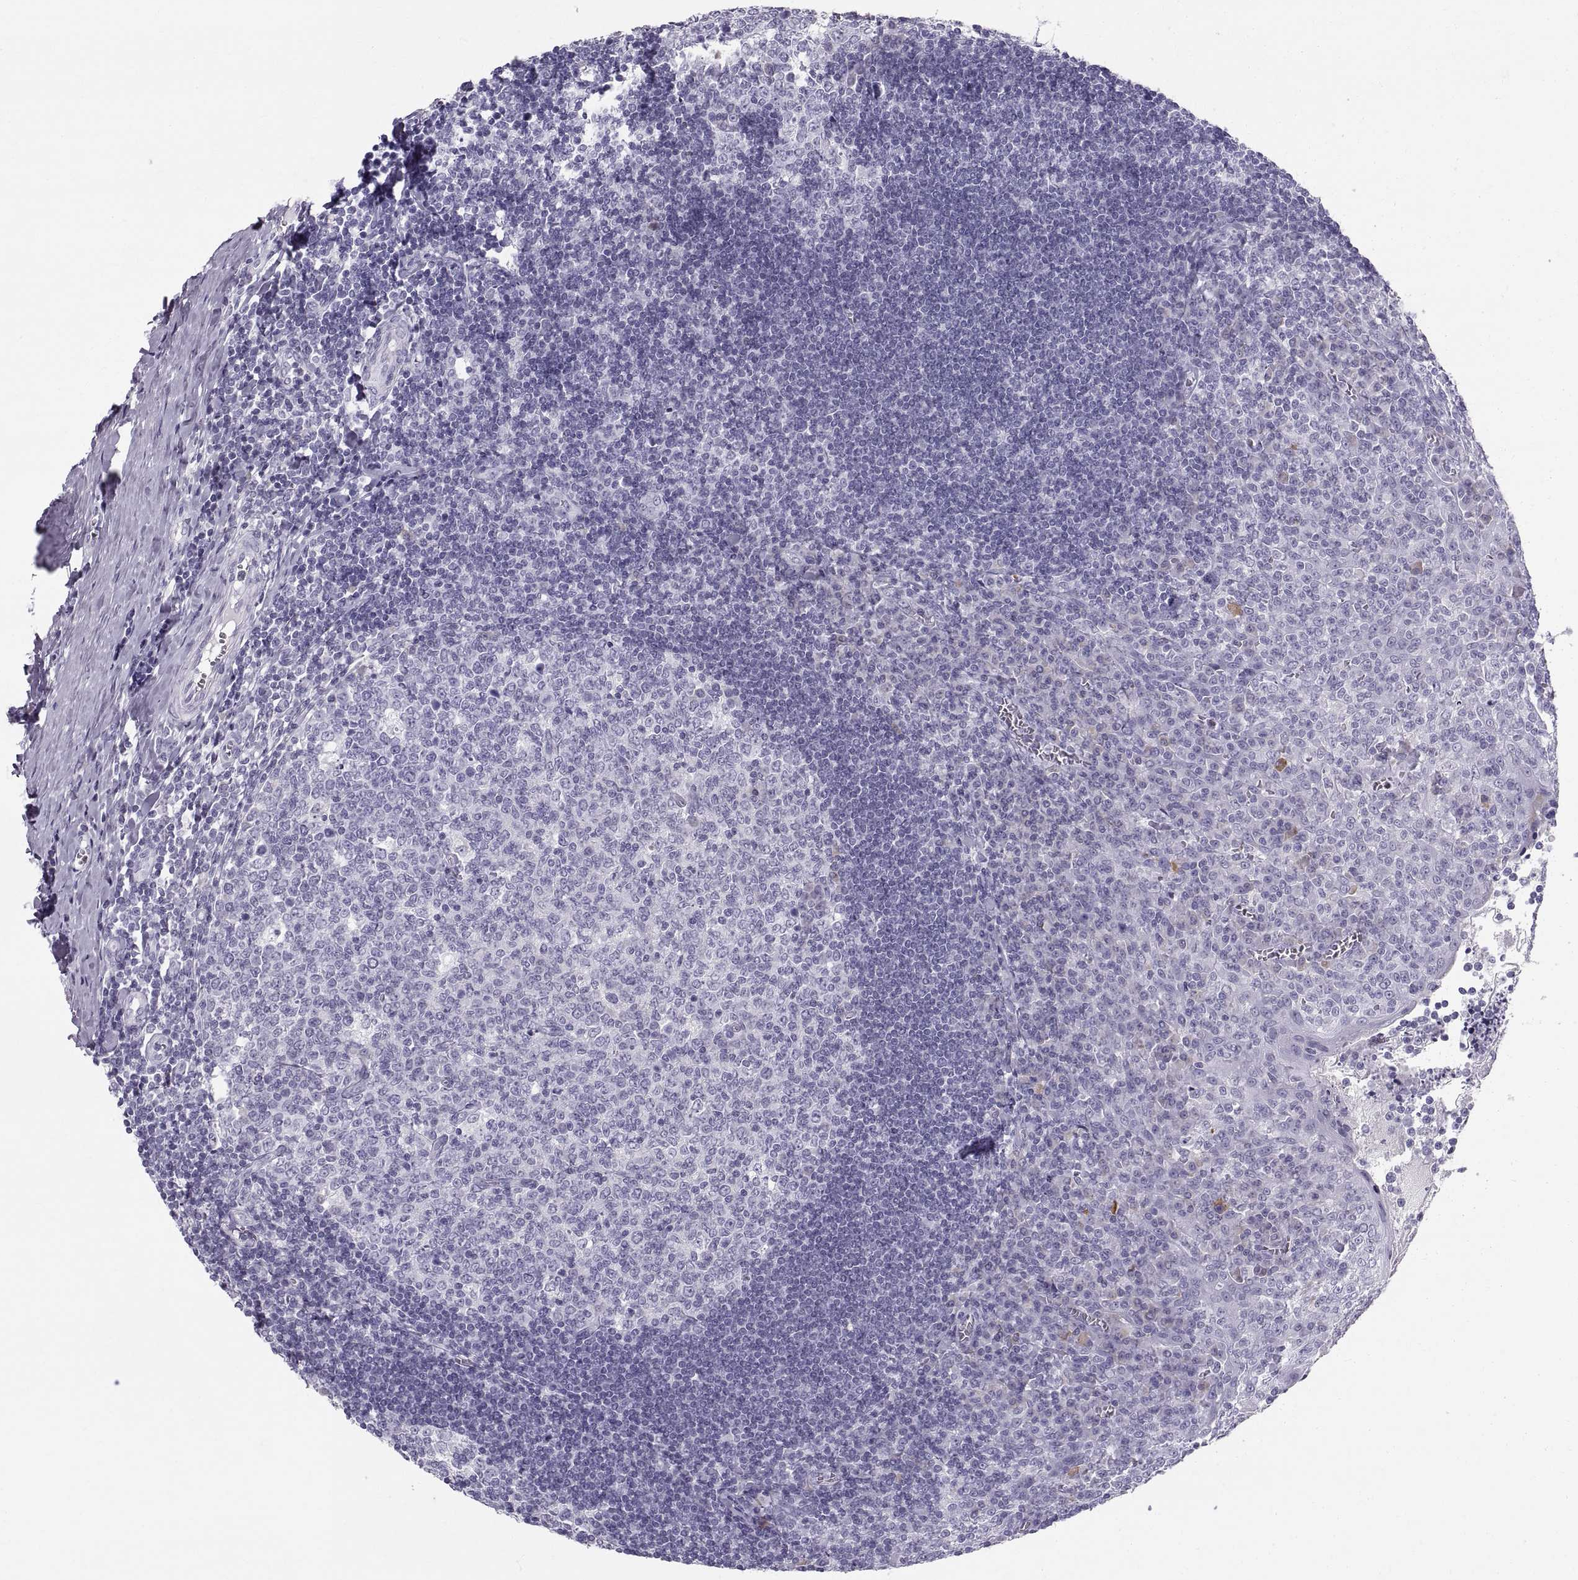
{"staining": {"intensity": "negative", "quantity": "none", "location": "none"}, "tissue": "tonsil", "cell_type": "Germinal center cells", "image_type": "normal", "snomed": [{"axis": "morphology", "description": "Normal tissue, NOS"}, {"axis": "topography", "description": "Tonsil"}], "caption": "Immunohistochemical staining of benign tonsil shows no significant expression in germinal center cells.", "gene": "SLC22A6", "patient": {"sex": "female", "age": 12}}